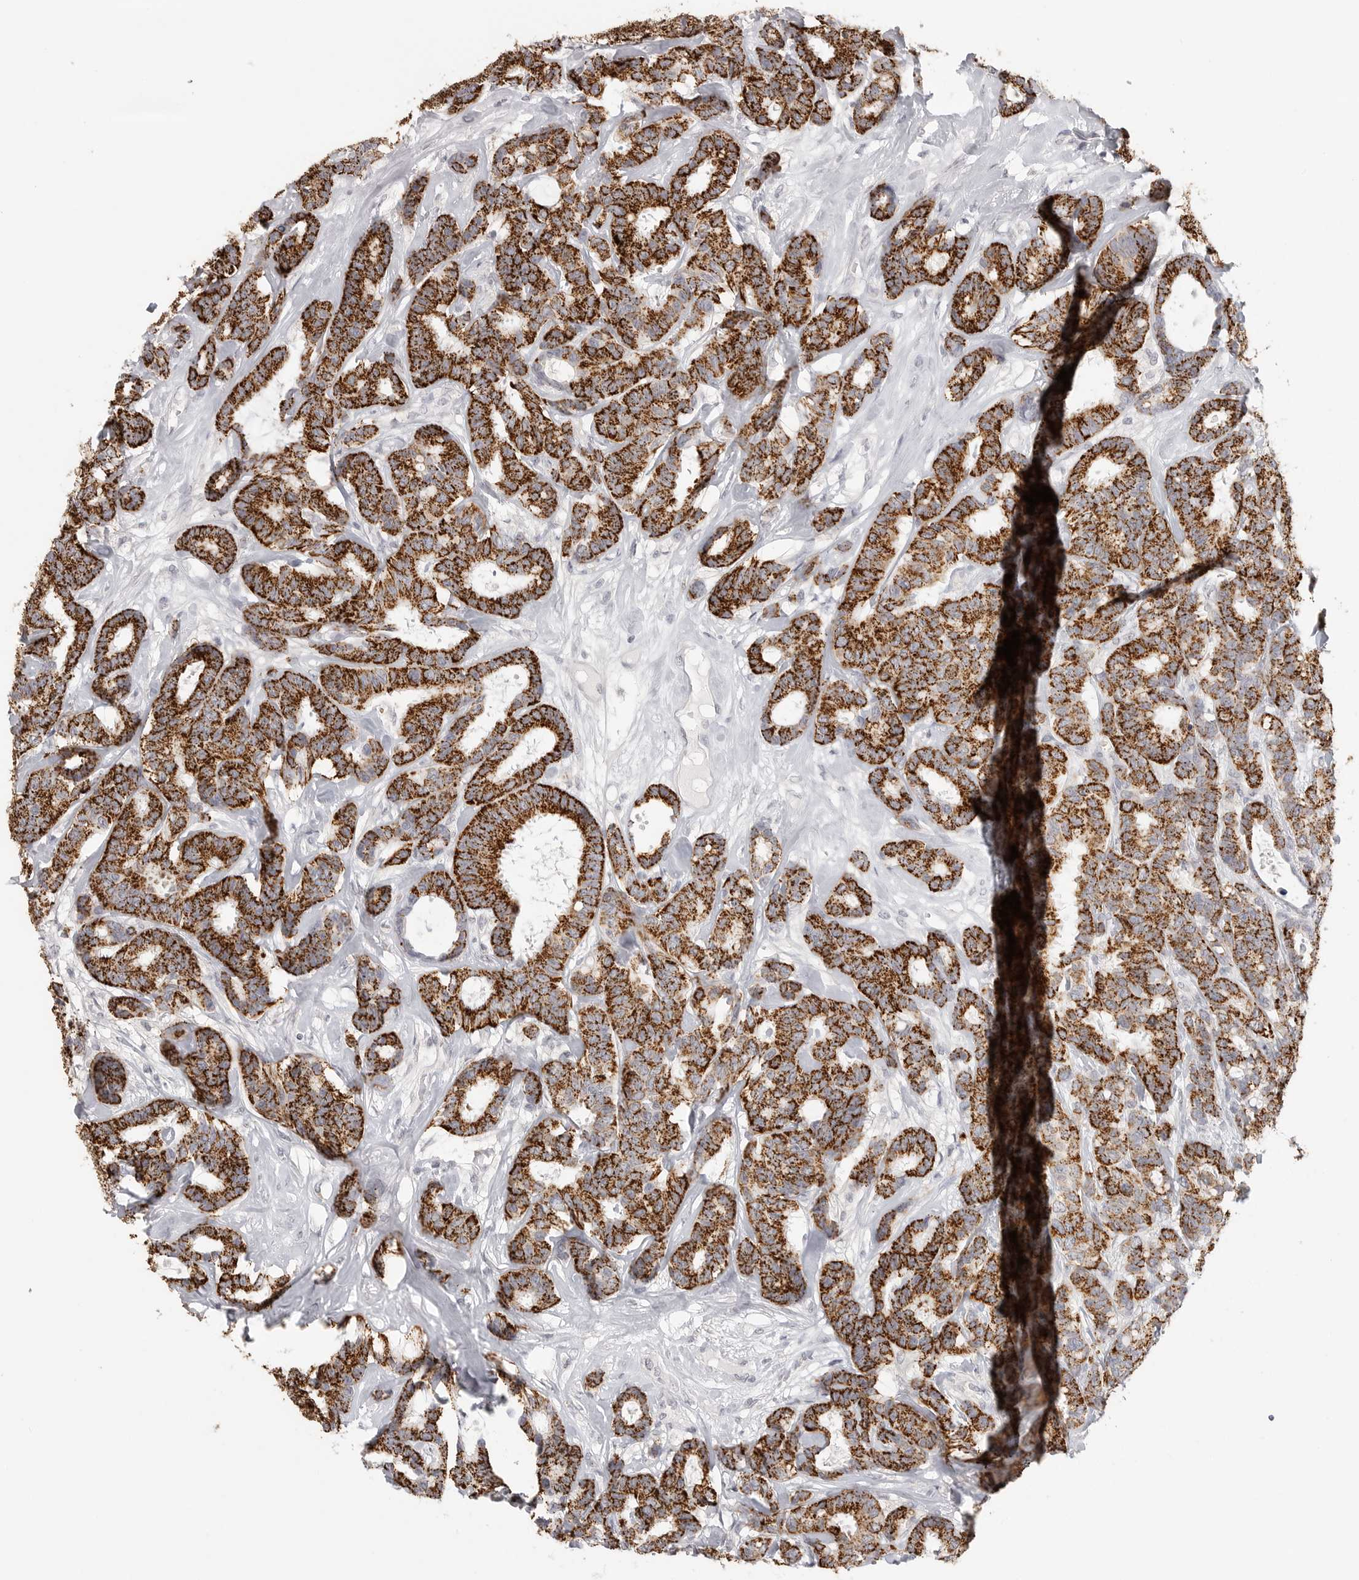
{"staining": {"intensity": "strong", "quantity": ">75%", "location": "cytoplasmic/membranous"}, "tissue": "breast cancer", "cell_type": "Tumor cells", "image_type": "cancer", "snomed": [{"axis": "morphology", "description": "Duct carcinoma"}, {"axis": "topography", "description": "Breast"}], "caption": "Breast cancer was stained to show a protein in brown. There is high levels of strong cytoplasmic/membranous positivity in approximately >75% of tumor cells.", "gene": "HMGCS2", "patient": {"sex": "female", "age": 87}}